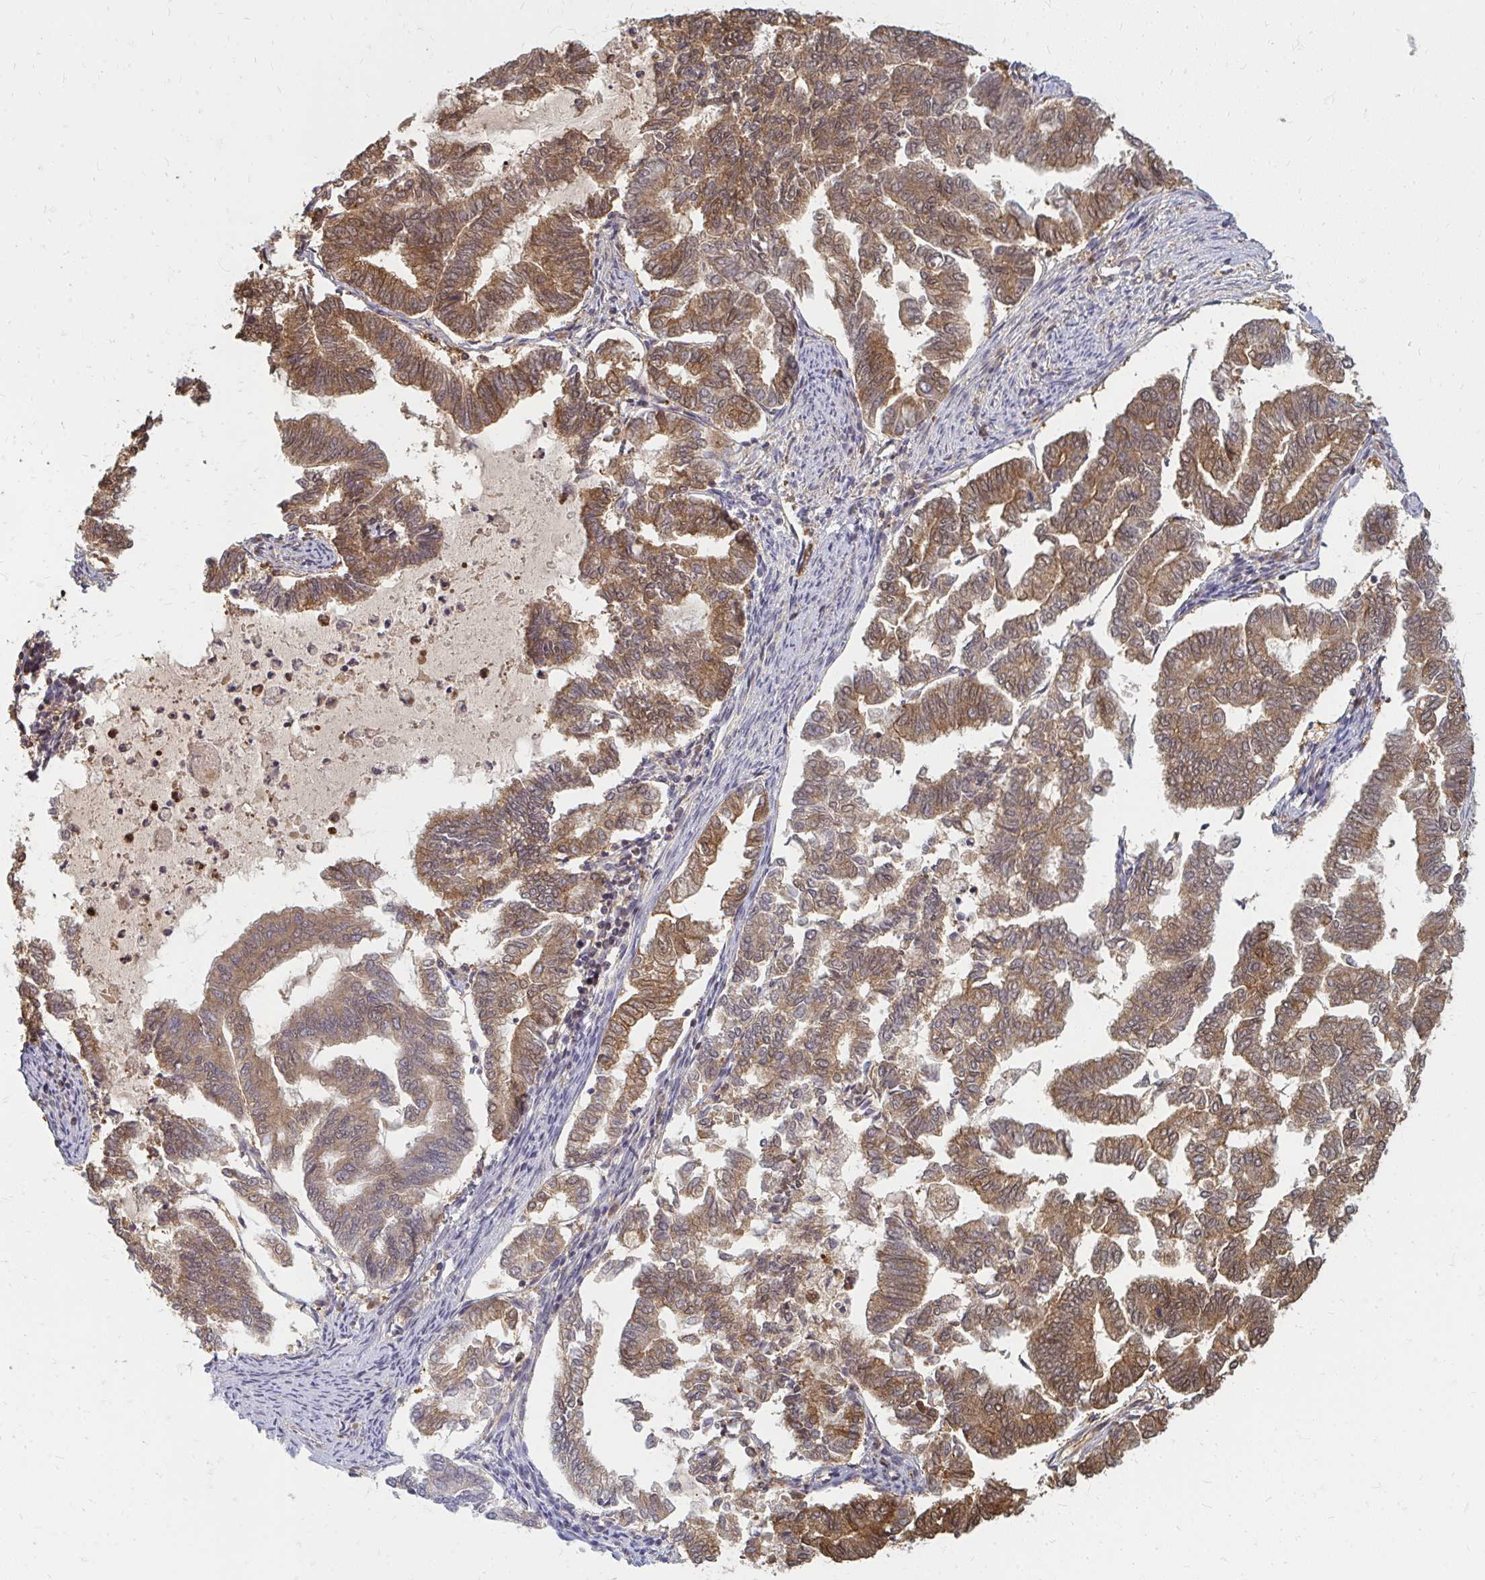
{"staining": {"intensity": "moderate", "quantity": ">75%", "location": "cytoplasmic/membranous"}, "tissue": "endometrial cancer", "cell_type": "Tumor cells", "image_type": "cancer", "snomed": [{"axis": "morphology", "description": "Adenocarcinoma, NOS"}, {"axis": "topography", "description": "Endometrium"}], "caption": "Immunohistochemistry histopathology image of endometrial adenocarcinoma stained for a protein (brown), which exhibits medium levels of moderate cytoplasmic/membranous staining in about >75% of tumor cells.", "gene": "ZNF285", "patient": {"sex": "female", "age": 79}}